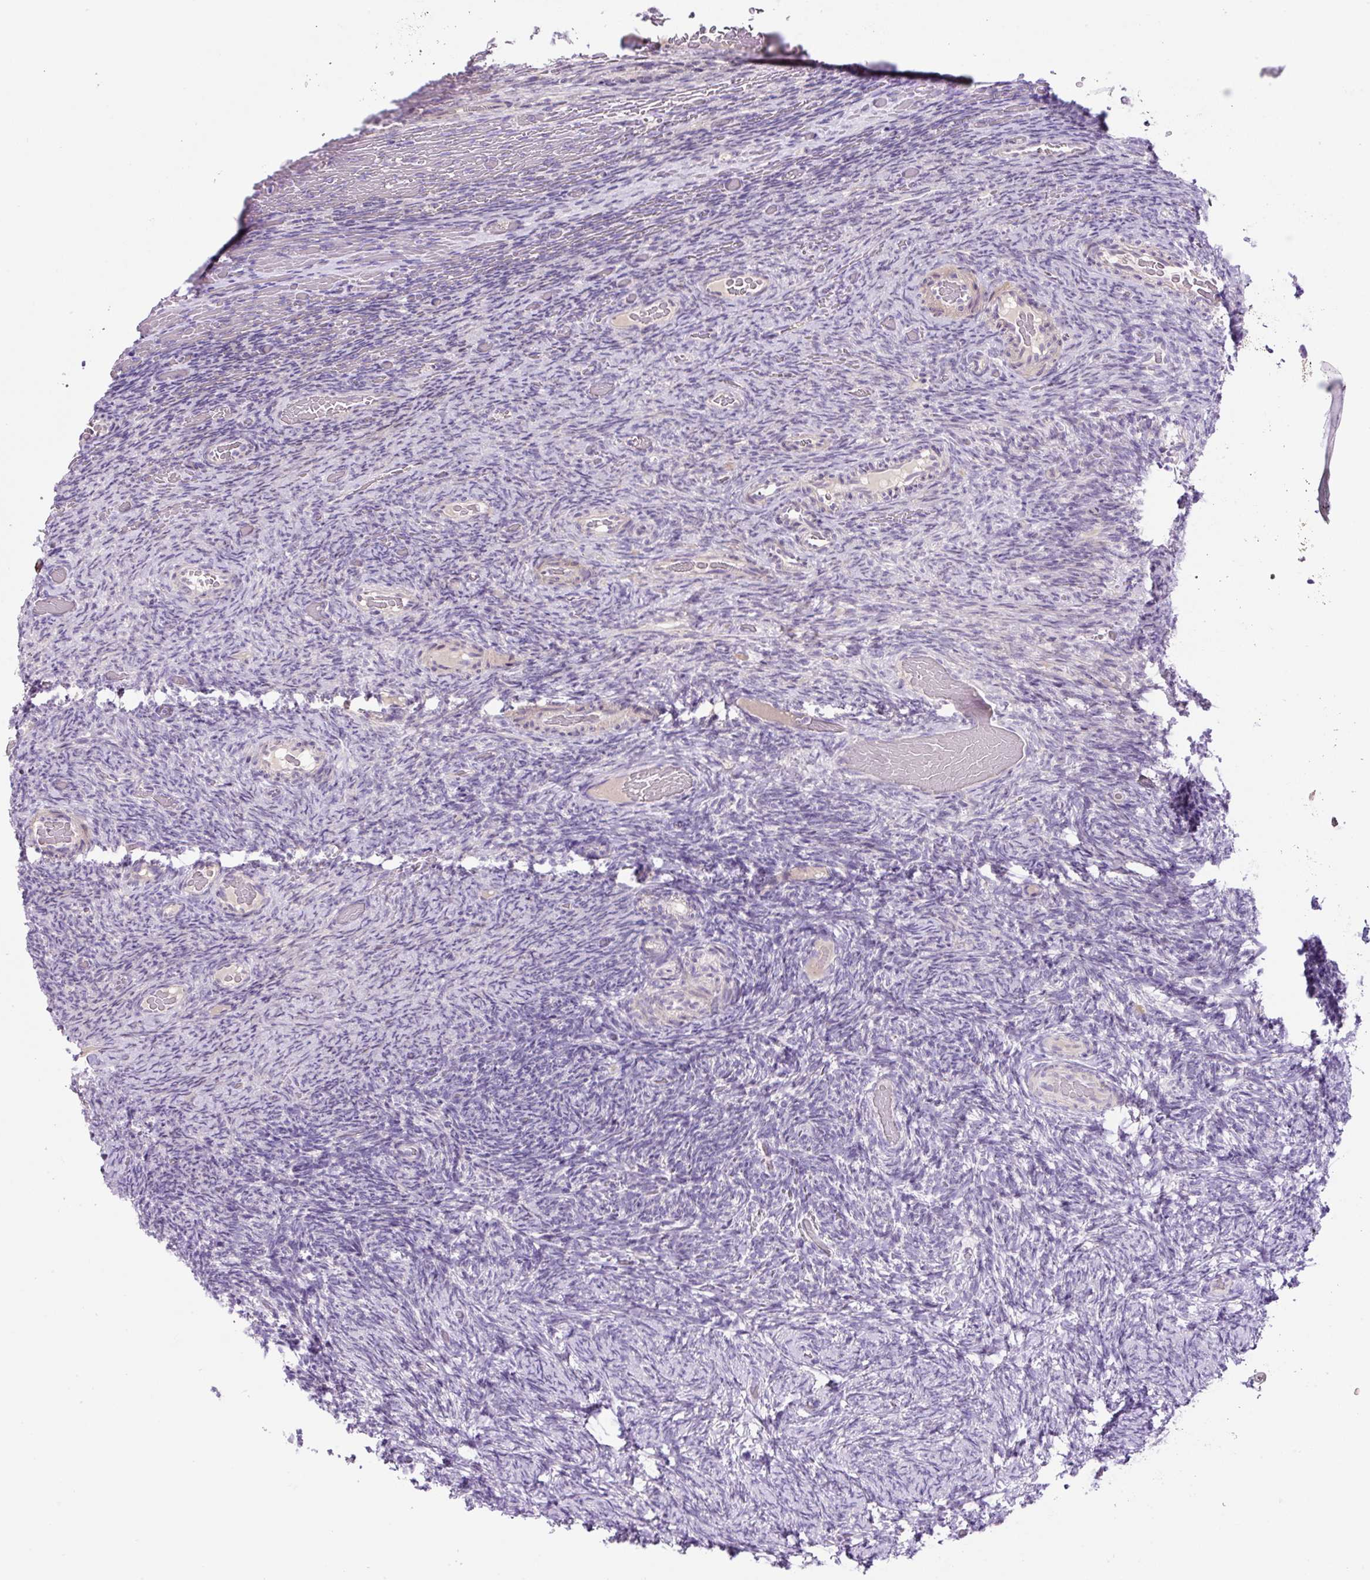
{"staining": {"intensity": "negative", "quantity": "none", "location": "none"}, "tissue": "ovary", "cell_type": "Ovarian stroma cells", "image_type": "normal", "snomed": [{"axis": "morphology", "description": "Normal tissue, NOS"}, {"axis": "topography", "description": "Ovary"}], "caption": "The histopathology image displays no staining of ovarian stroma cells in benign ovary. (Stains: DAB (3,3'-diaminobenzidine) IHC with hematoxylin counter stain, Microscopy: brightfield microscopy at high magnification).", "gene": "OGDHL", "patient": {"sex": "female", "age": 34}}